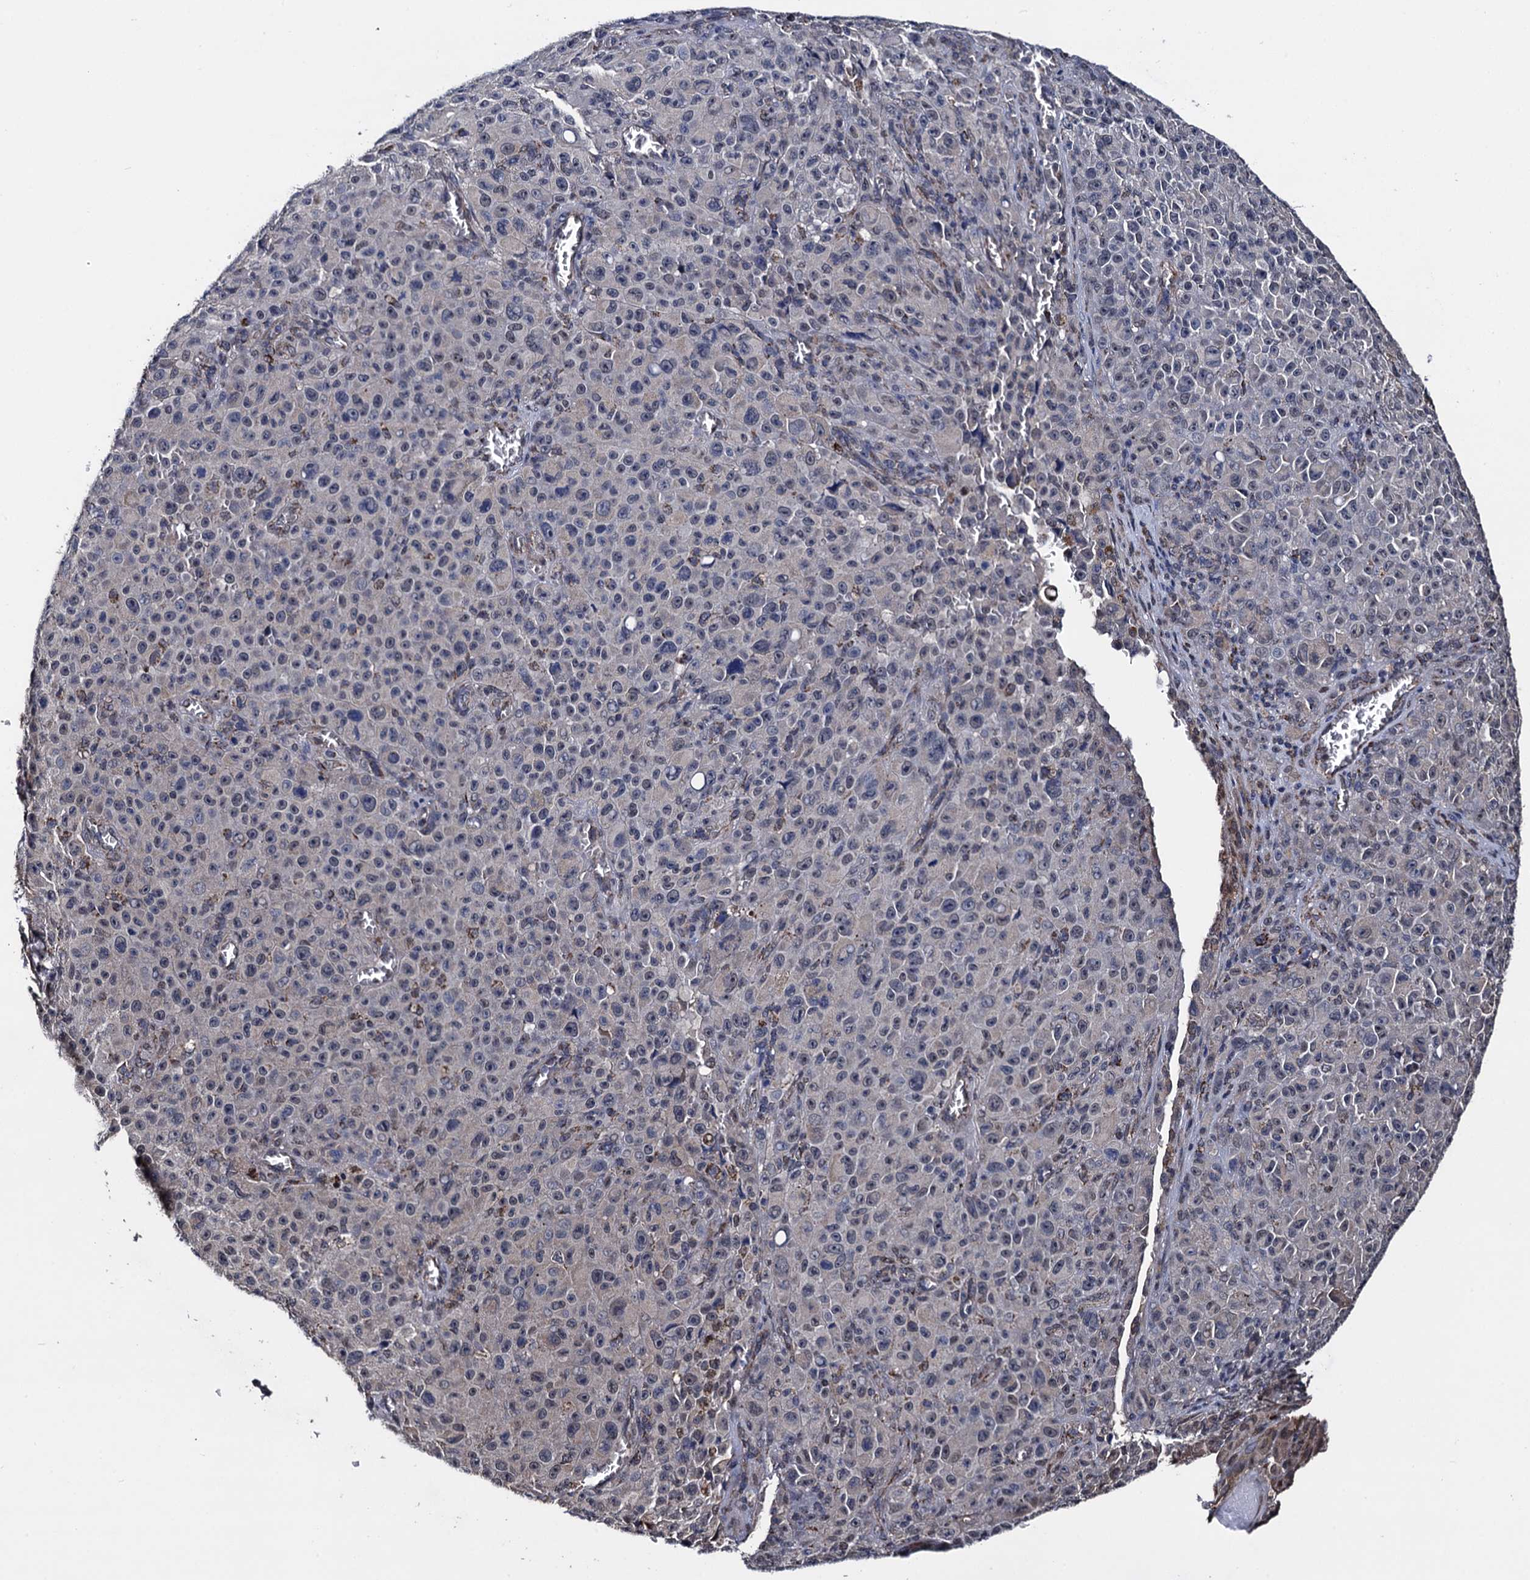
{"staining": {"intensity": "negative", "quantity": "none", "location": "none"}, "tissue": "melanoma", "cell_type": "Tumor cells", "image_type": "cancer", "snomed": [{"axis": "morphology", "description": "Malignant melanoma, NOS"}, {"axis": "topography", "description": "Skin"}], "caption": "This image is of malignant melanoma stained with immunohistochemistry (IHC) to label a protein in brown with the nuclei are counter-stained blue. There is no expression in tumor cells.", "gene": "PTCD3", "patient": {"sex": "female", "age": 82}}